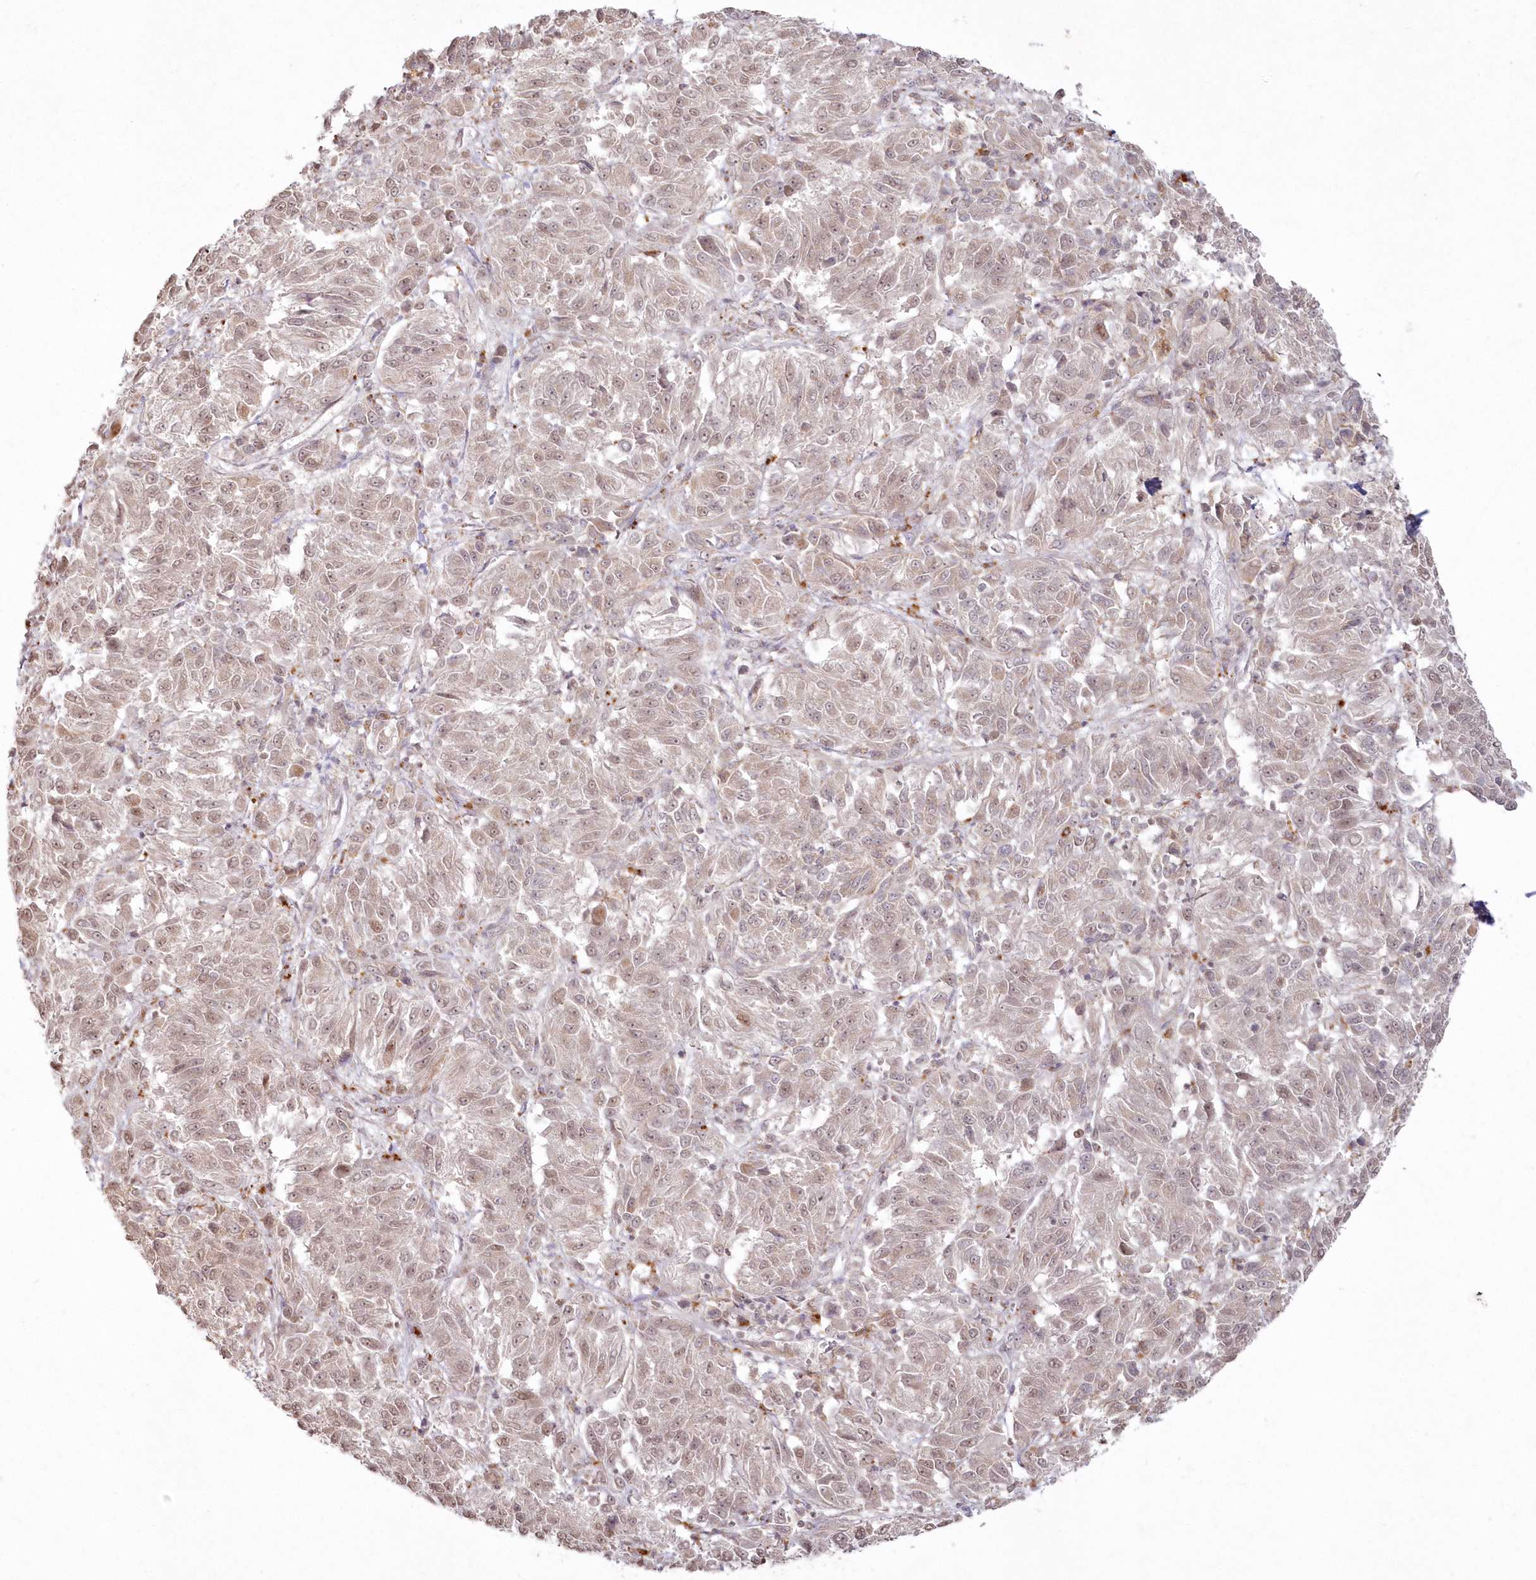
{"staining": {"intensity": "weak", "quantity": ">75%", "location": "cytoplasmic/membranous,nuclear"}, "tissue": "melanoma", "cell_type": "Tumor cells", "image_type": "cancer", "snomed": [{"axis": "morphology", "description": "Malignant melanoma, Metastatic site"}, {"axis": "topography", "description": "Lung"}], "caption": "DAB (3,3'-diaminobenzidine) immunohistochemical staining of human melanoma reveals weak cytoplasmic/membranous and nuclear protein expression in about >75% of tumor cells.", "gene": "ARSB", "patient": {"sex": "male", "age": 64}}